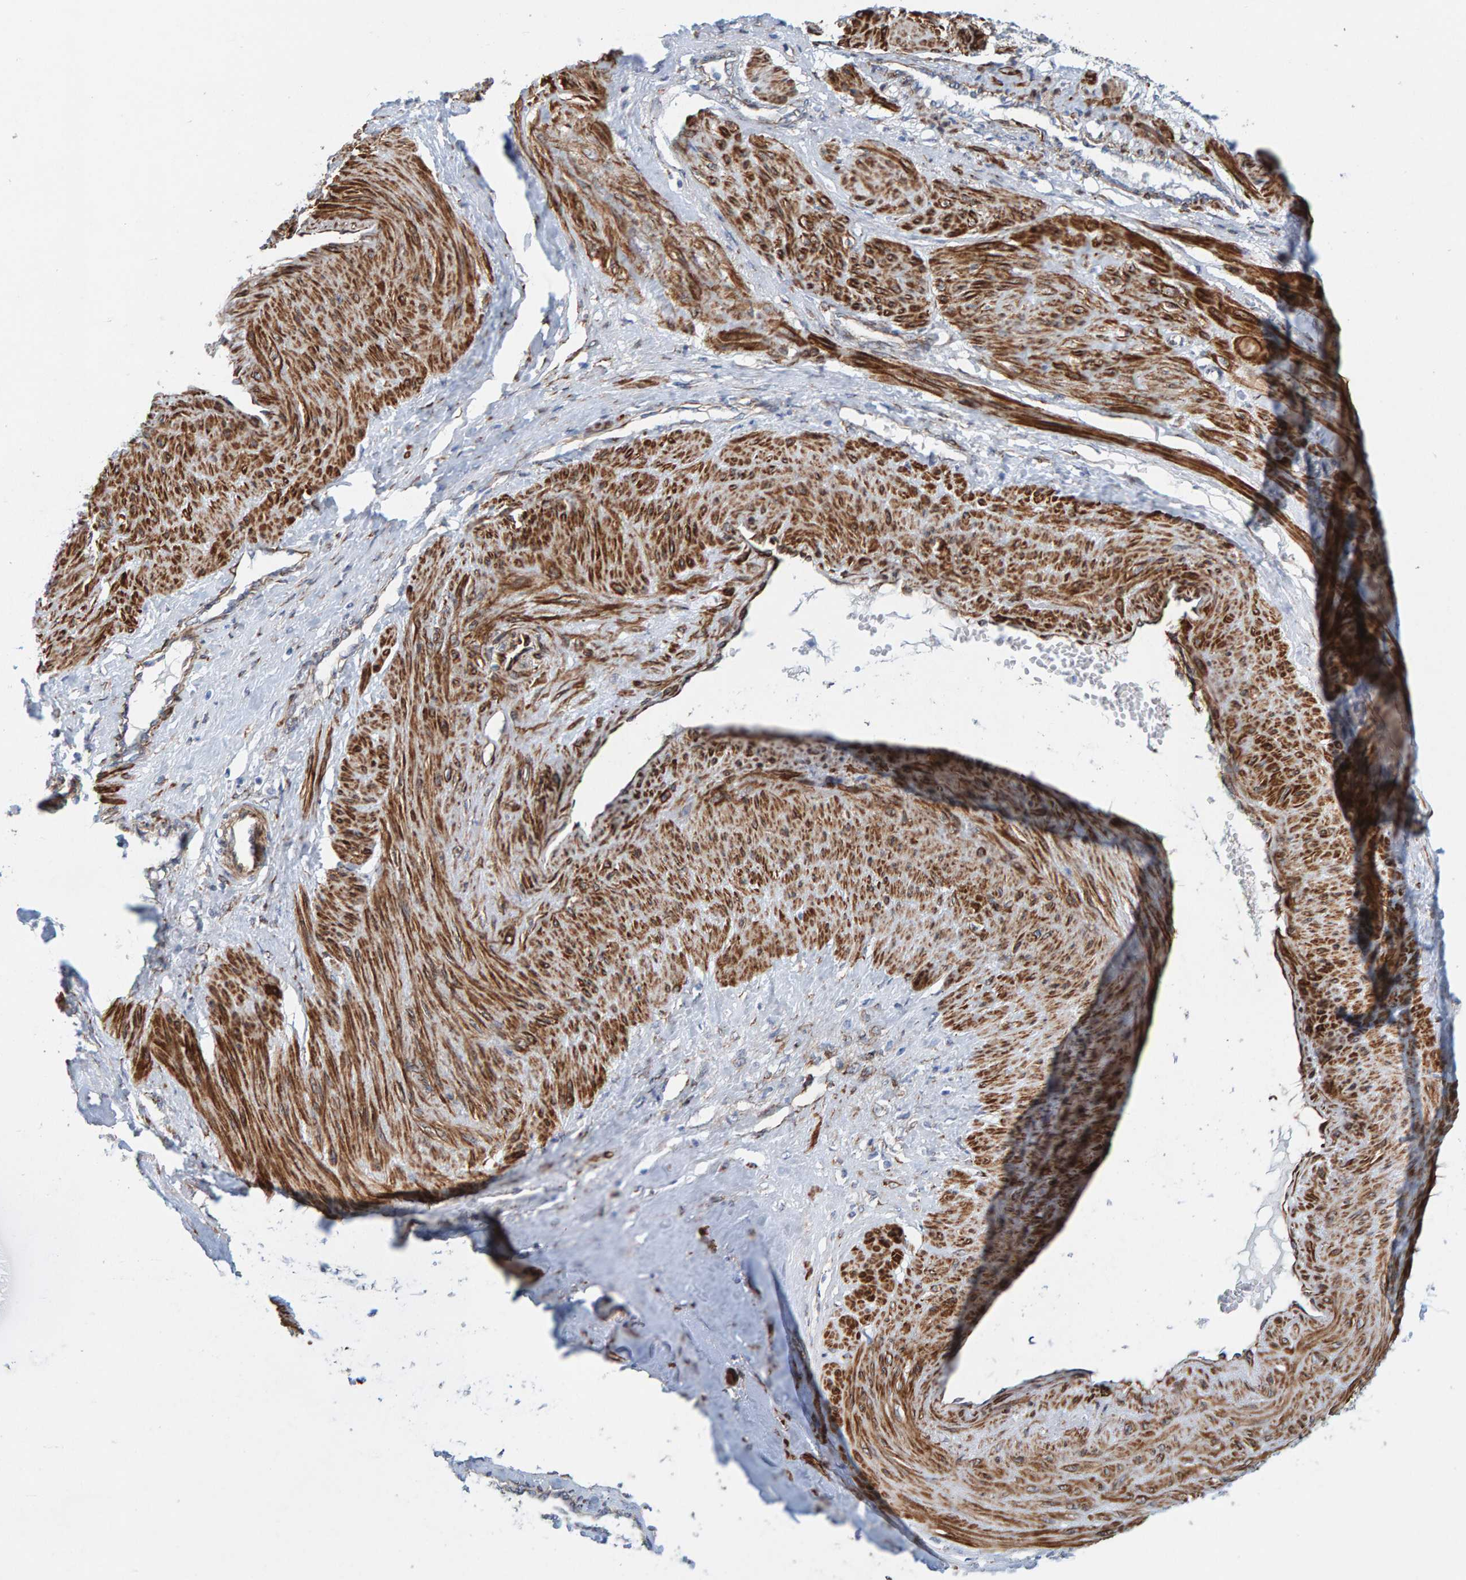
{"staining": {"intensity": "strong", "quantity": ">75%", "location": "cytoplasmic/membranous"}, "tissue": "smooth muscle", "cell_type": "Smooth muscle cells", "image_type": "normal", "snomed": [{"axis": "morphology", "description": "Normal tissue, NOS"}, {"axis": "topography", "description": "Endometrium"}], "caption": "This is a histology image of immunohistochemistry (IHC) staining of benign smooth muscle, which shows strong positivity in the cytoplasmic/membranous of smooth muscle cells.", "gene": "MMP16", "patient": {"sex": "female", "age": 33}}